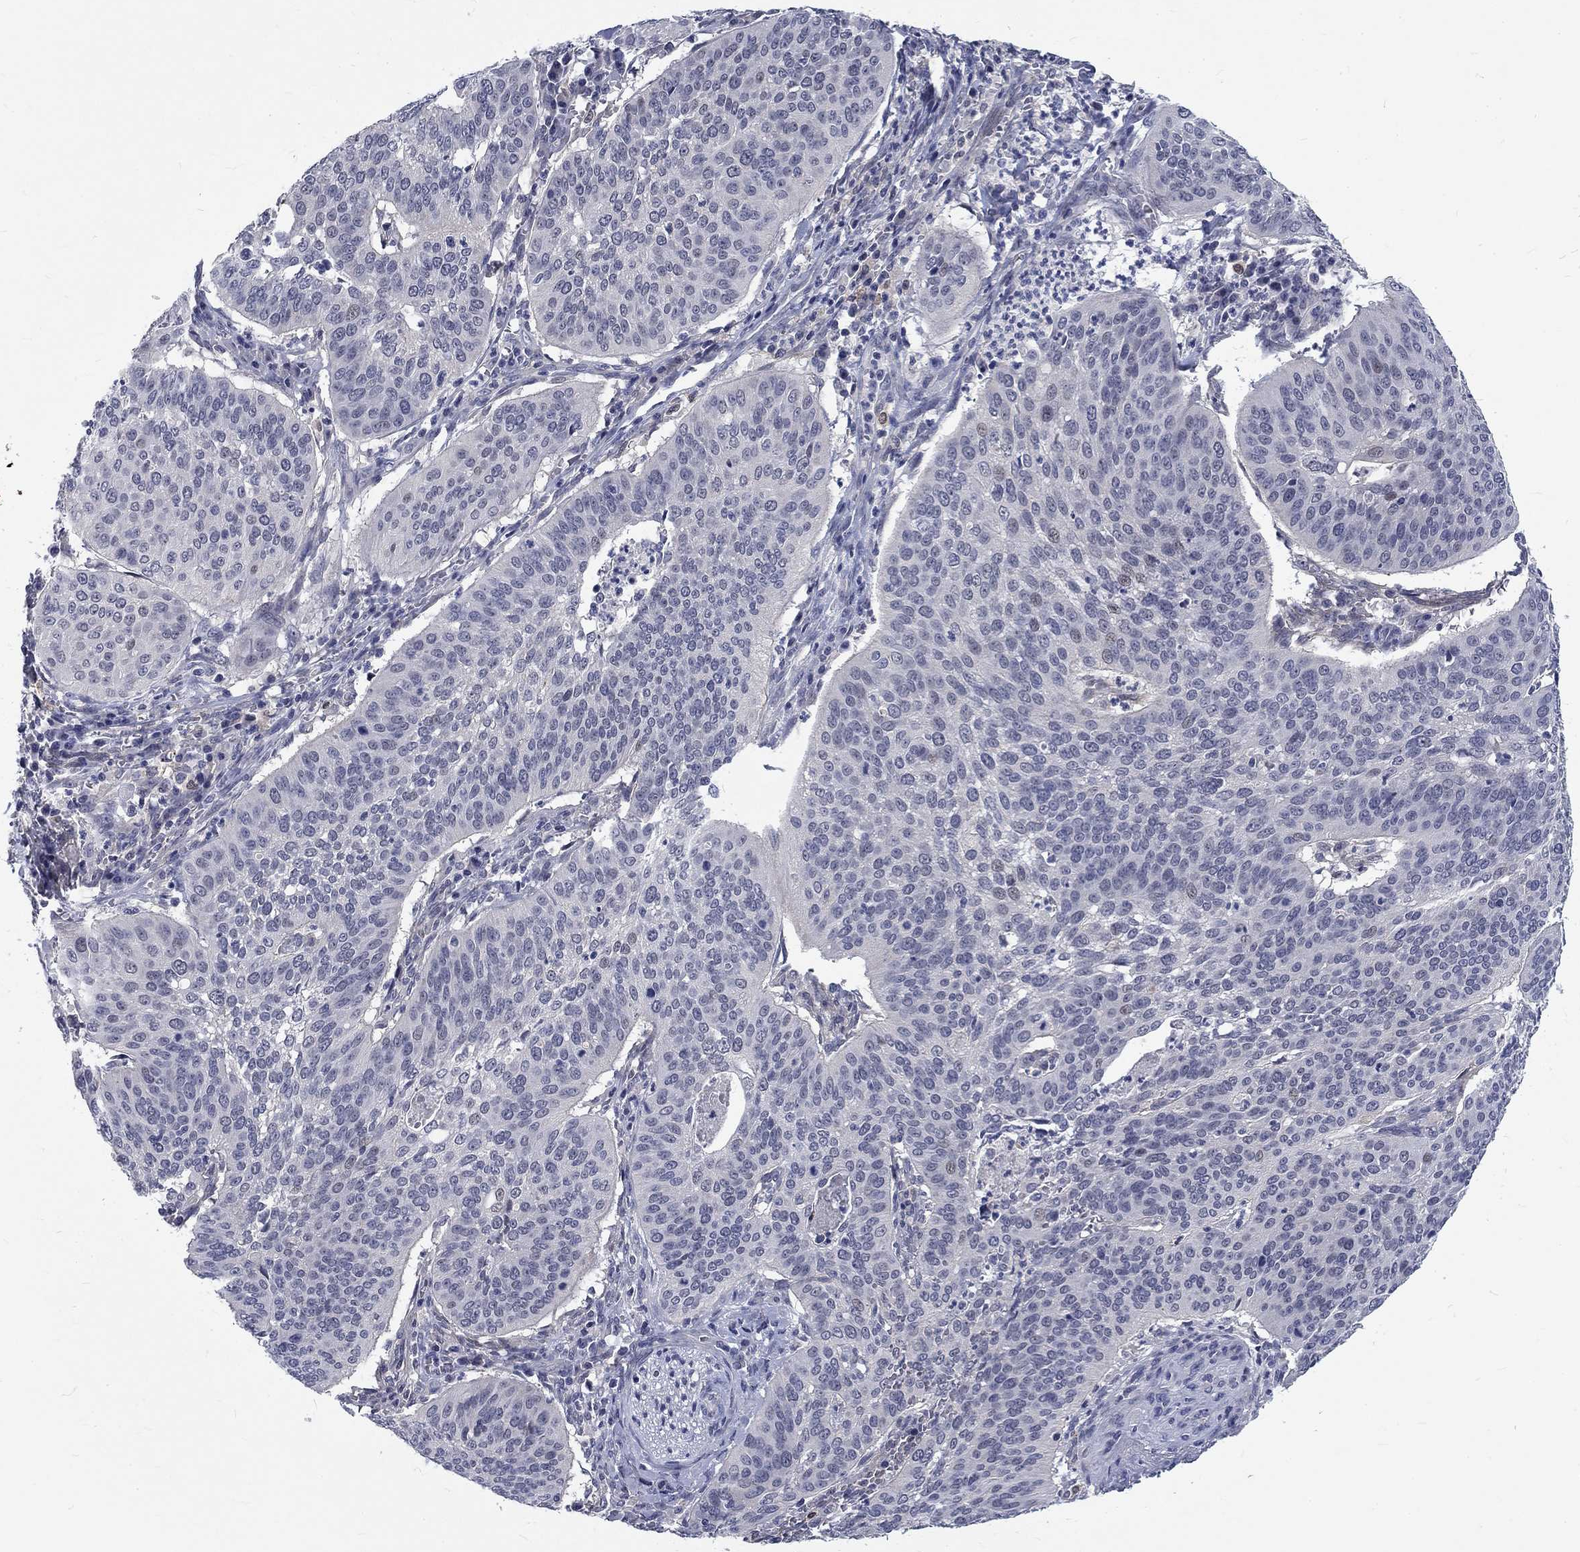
{"staining": {"intensity": "negative", "quantity": "none", "location": "none"}, "tissue": "cervical cancer", "cell_type": "Tumor cells", "image_type": "cancer", "snomed": [{"axis": "morphology", "description": "Normal tissue, NOS"}, {"axis": "morphology", "description": "Squamous cell carcinoma, NOS"}, {"axis": "topography", "description": "Cervix"}], "caption": "There is no significant expression in tumor cells of squamous cell carcinoma (cervical). (DAB IHC, high magnification).", "gene": "PHKA1", "patient": {"sex": "female", "age": 39}}